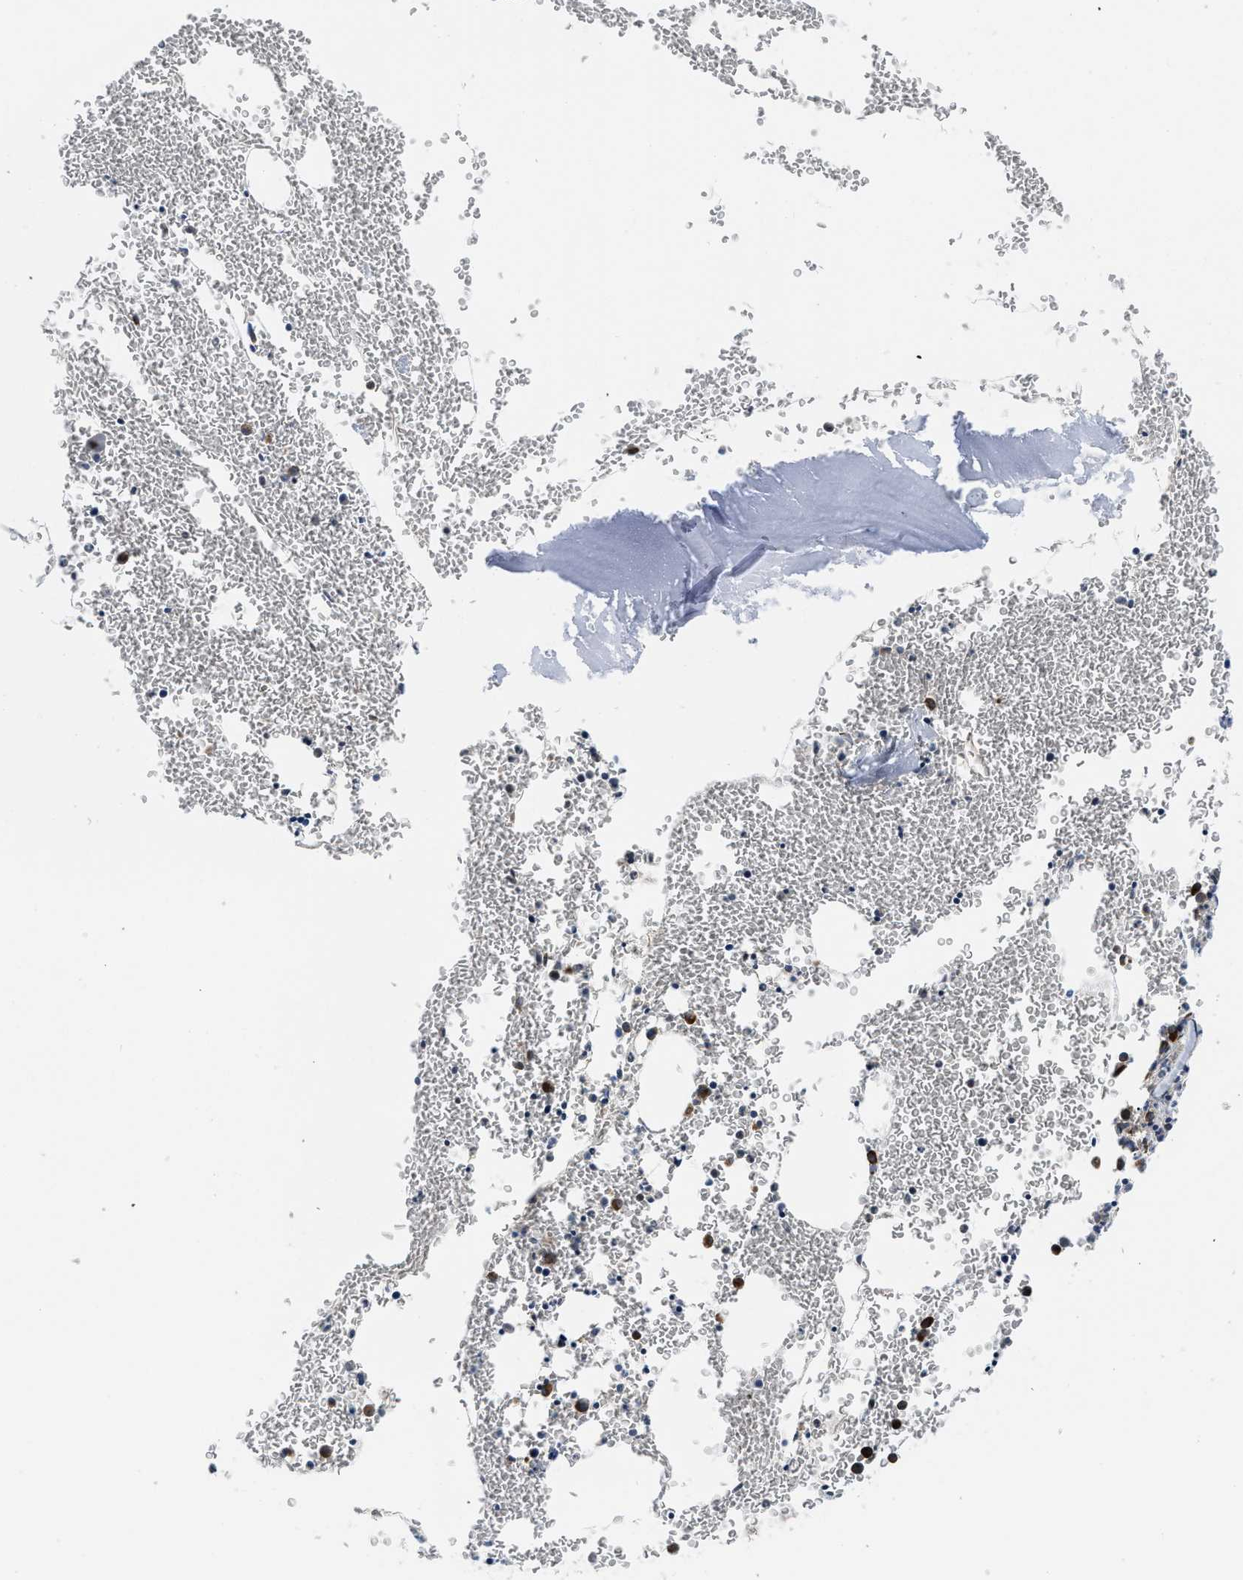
{"staining": {"intensity": "moderate", "quantity": "25%-75%", "location": "cytoplasmic/membranous"}, "tissue": "bone marrow", "cell_type": "Hematopoietic cells", "image_type": "normal", "snomed": [{"axis": "morphology", "description": "Normal tissue, NOS"}, {"axis": "morphology", "description": "Inflammation, NOS"}, {"axis": "topography", "description": "Bone marrow"}], "caption": "Moderate cytoplasmic/membranous staining for a protein is present in about 25%-75% of hematopoietic cells of benign bone marrow using immunohistochemistry.", "gene": "NFIX", "patient": {"sex": "female", "age": 56}}